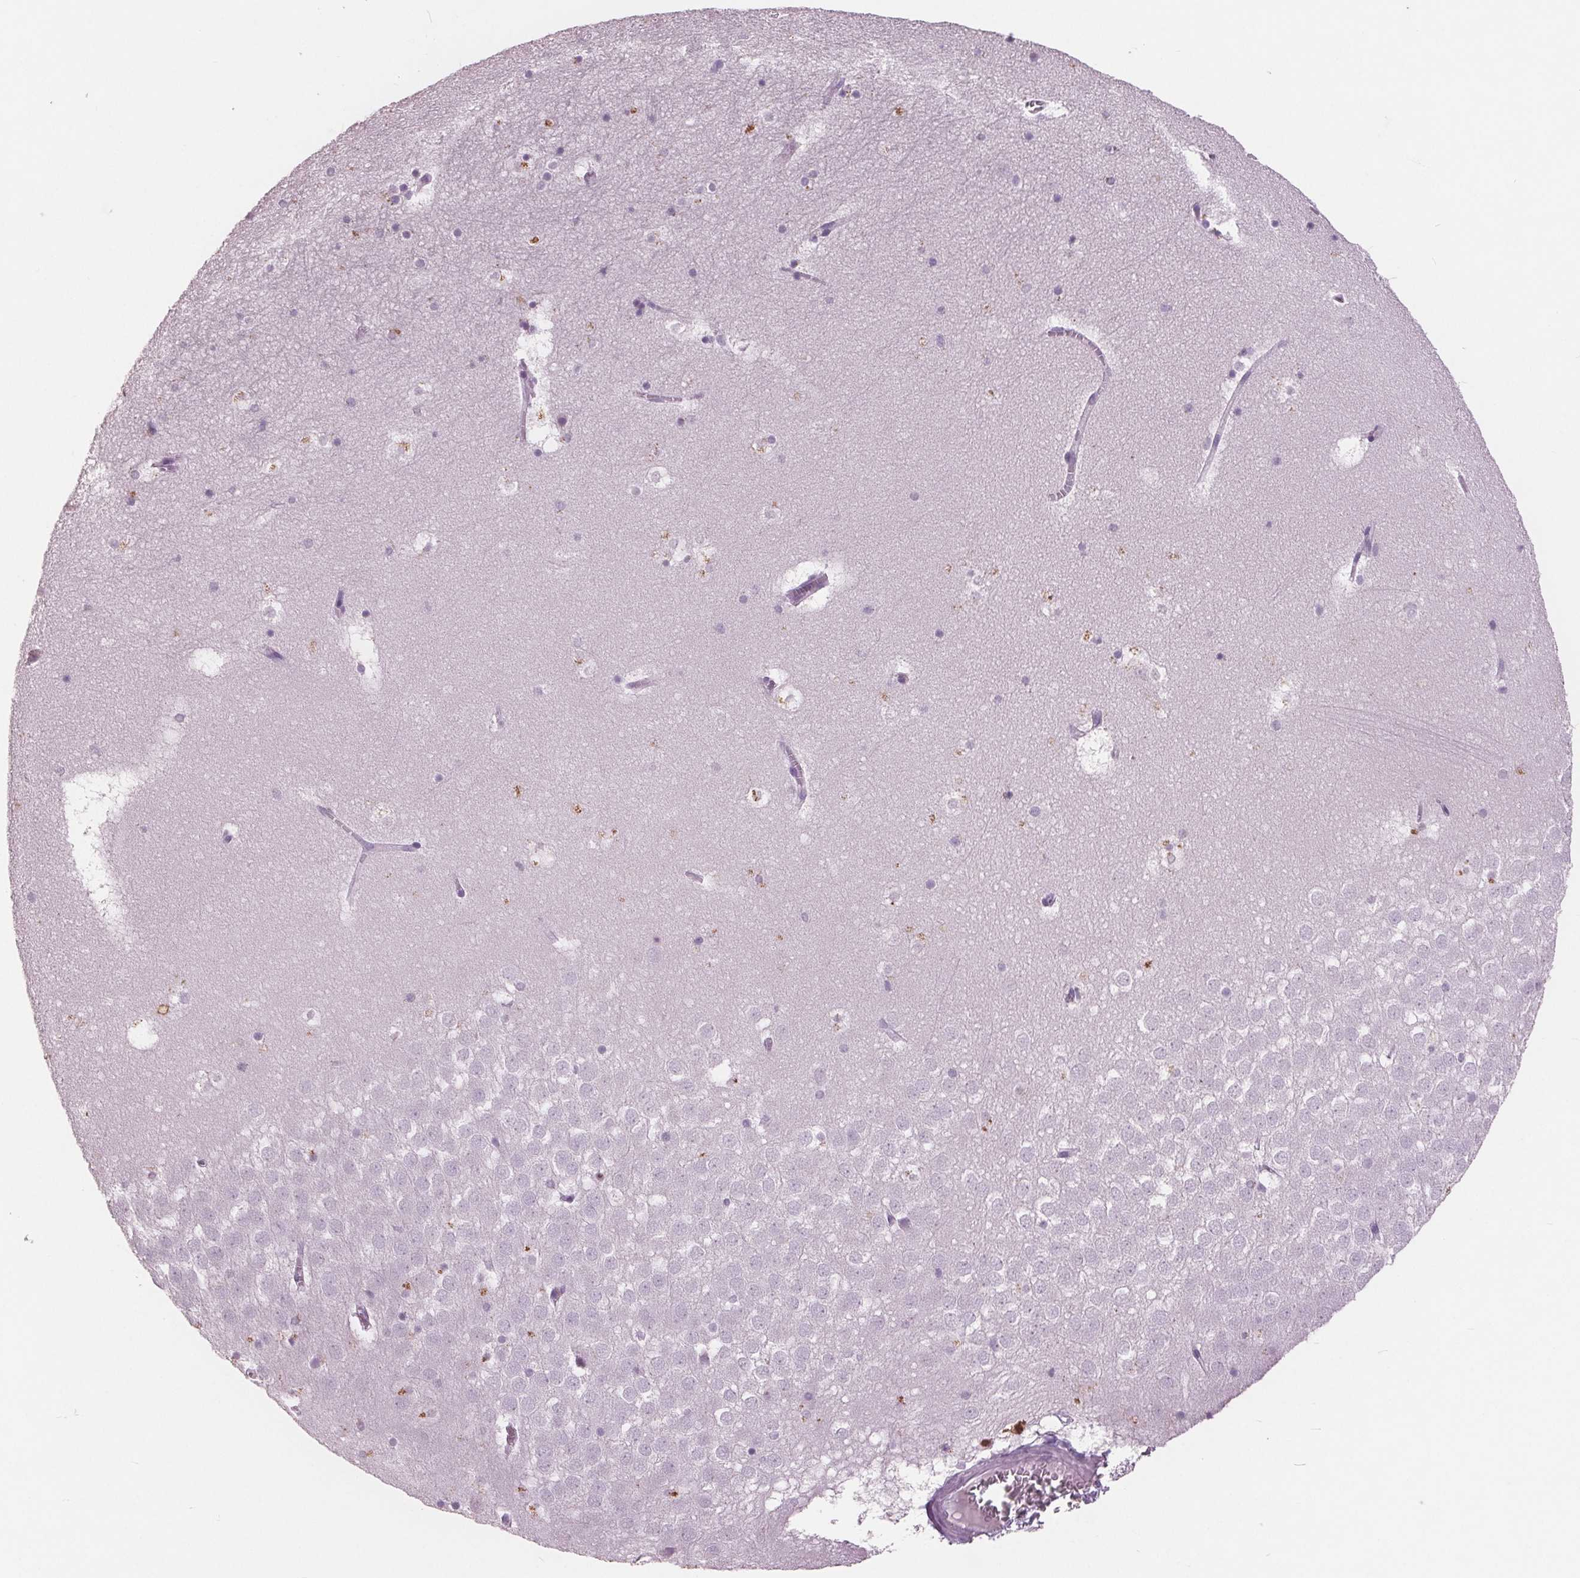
{"staining": {"intensity": "negative", "quantity": "none", "location": "none"}, "tissue": "hippocampus", "cell_type": "Glial cells", "image_type": "normal", "snomed": [{"axis": "morphology", "description": "Normal tissue, NOS"}, {"axis": "topography", "description": "Hippocampus"}], "caption": "Immunohistochemical staining of benign hippocampus demonstrates no significant expression in glial cells.", "gene": "PTPN14", "patient": {"sex": "male", "age": 45}}